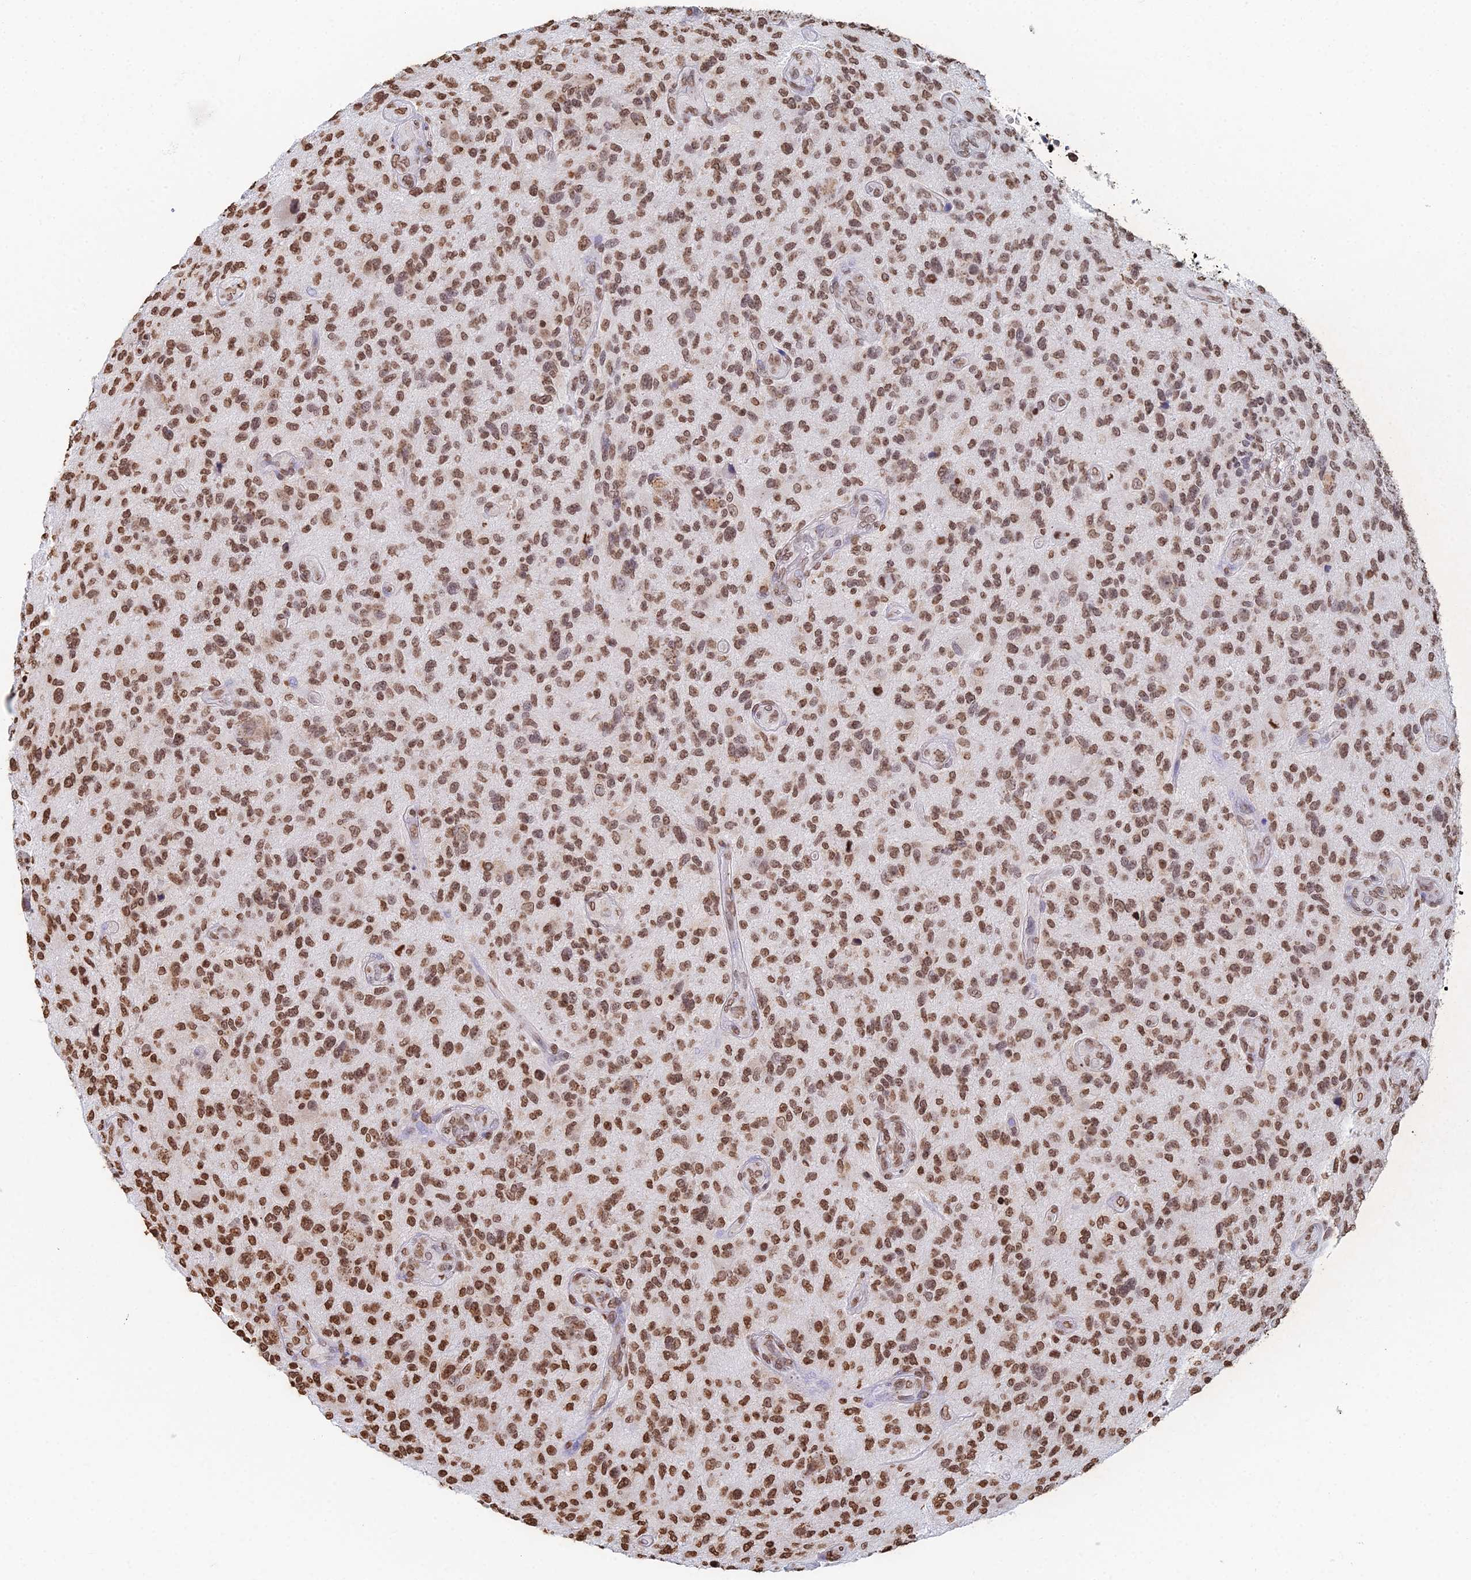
{"staining": {"intensity": "moderate", "quantity": ">75%", "location": "nuclear"}, "tissue": "glioma", "cell_type": "Tumor cells", "image_type": "cancer", "snomed": [{"axis": "morphology", "description": "Glioma, malignant, High grade"}, {"axis": "topography", "description": "Brain"}], "caption": "Moderate nuclear expression for a protein is seen in about >75% of tumor cells of malignant high-grade glioma using immunohistochemistry (IHC).", "gene": "GBP3", "patient": {"sex": "male", "age": 47}}